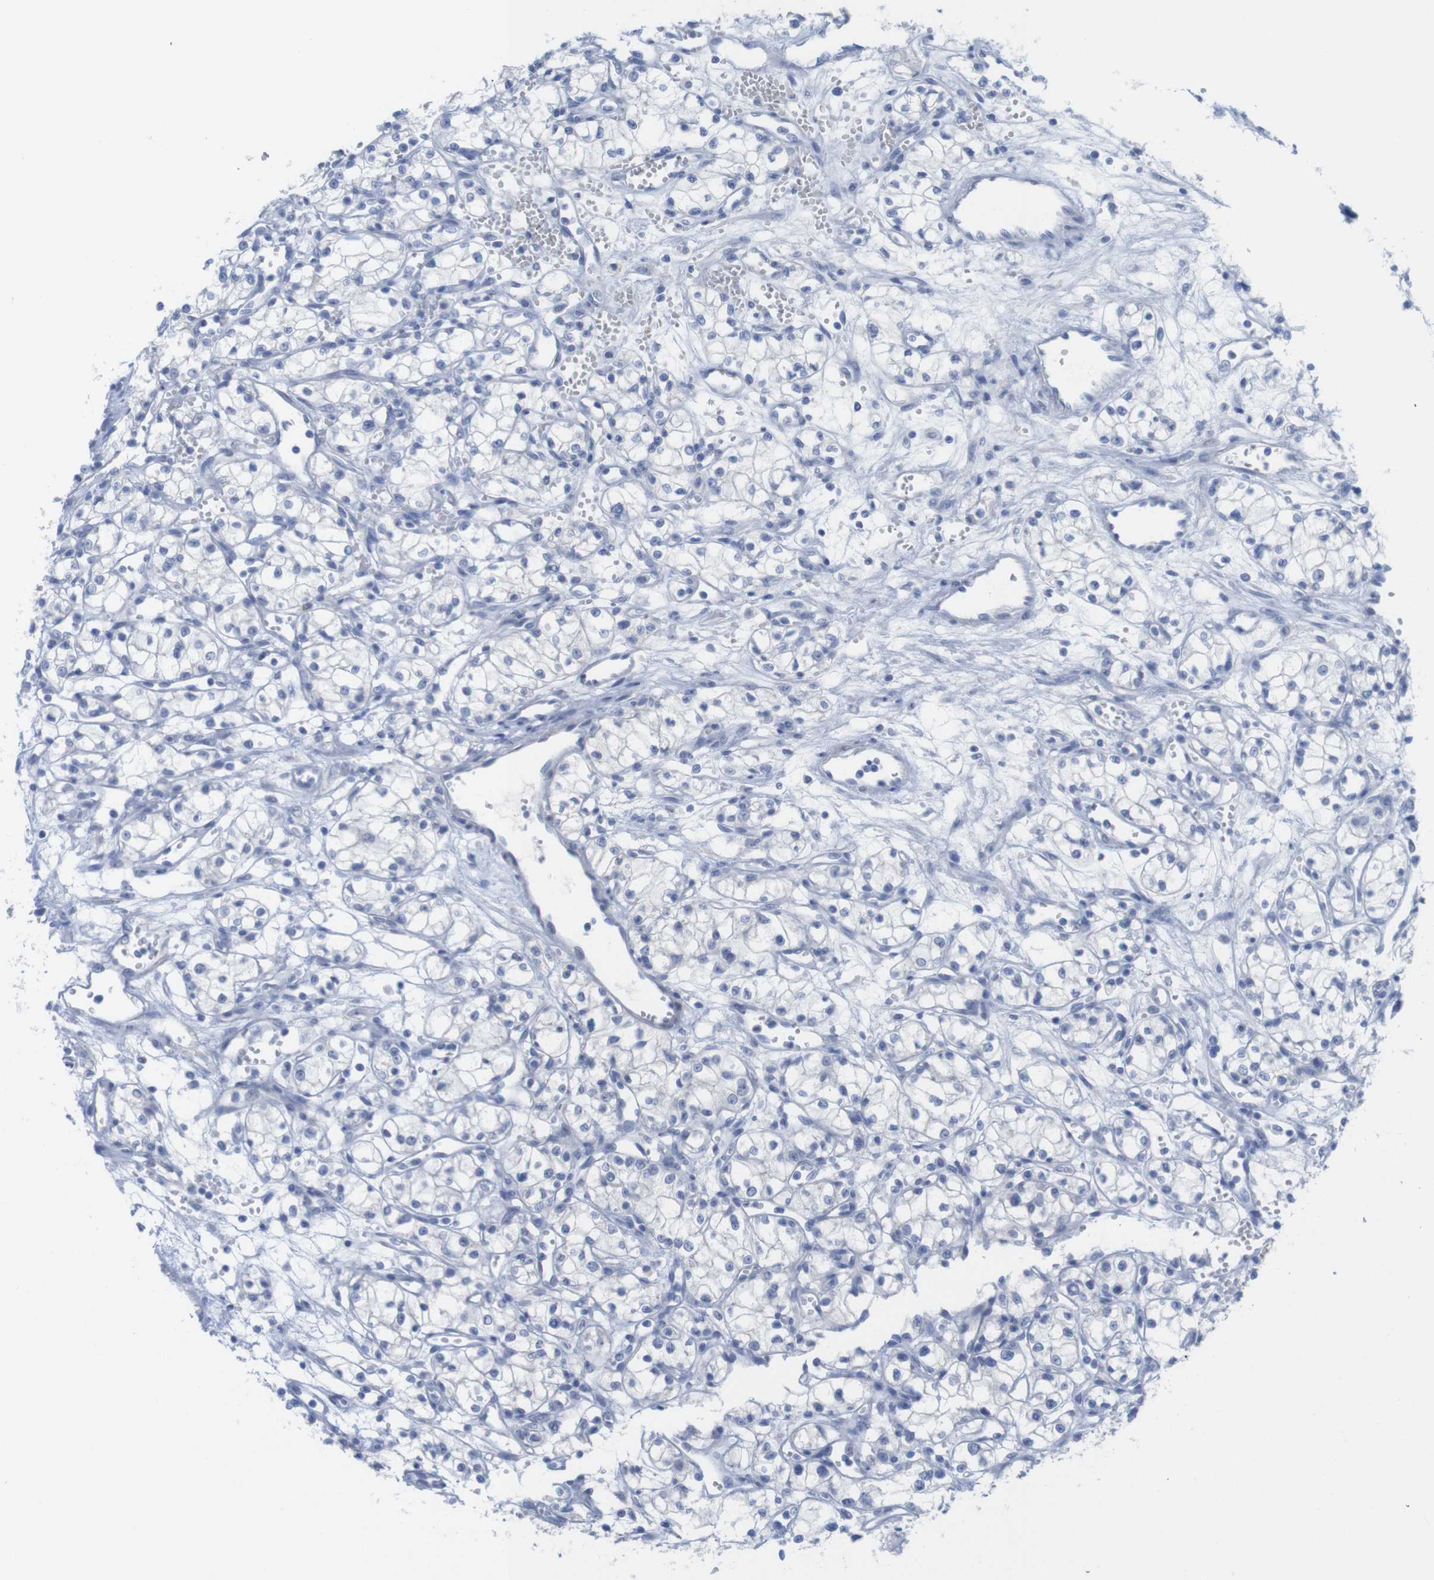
{"staining": {"intensity": "negative", "quantity": "none", "location": "none"}, "tissue": "renal cancer", "cell_type": "Tumor cells", "image_type": "cancer", "snomed": [{"axis": "morphology", "description": "Normal tissue, NOS"}, {"axis": "morphology", "description": "Adenocarcinoma, NOS"}, {"axis": "topography", "description": "Kidney"}], "caption": "Immunohistochemistry (IHC) histopathology image of neoplastic tissue: adenocarcinoma (renal) stained with DAB (3,3'-diaminobenzidine) exhibits no significant protein staining in tumor cells. (Stains: DAB (3,3'-diaminobenzidine) IHC with hematoxylin counter stain, Microscopy: brightfield microscopy at high magnification).", "gene": "PNMA1", "patient": {"sex": "male", "age": 59}}